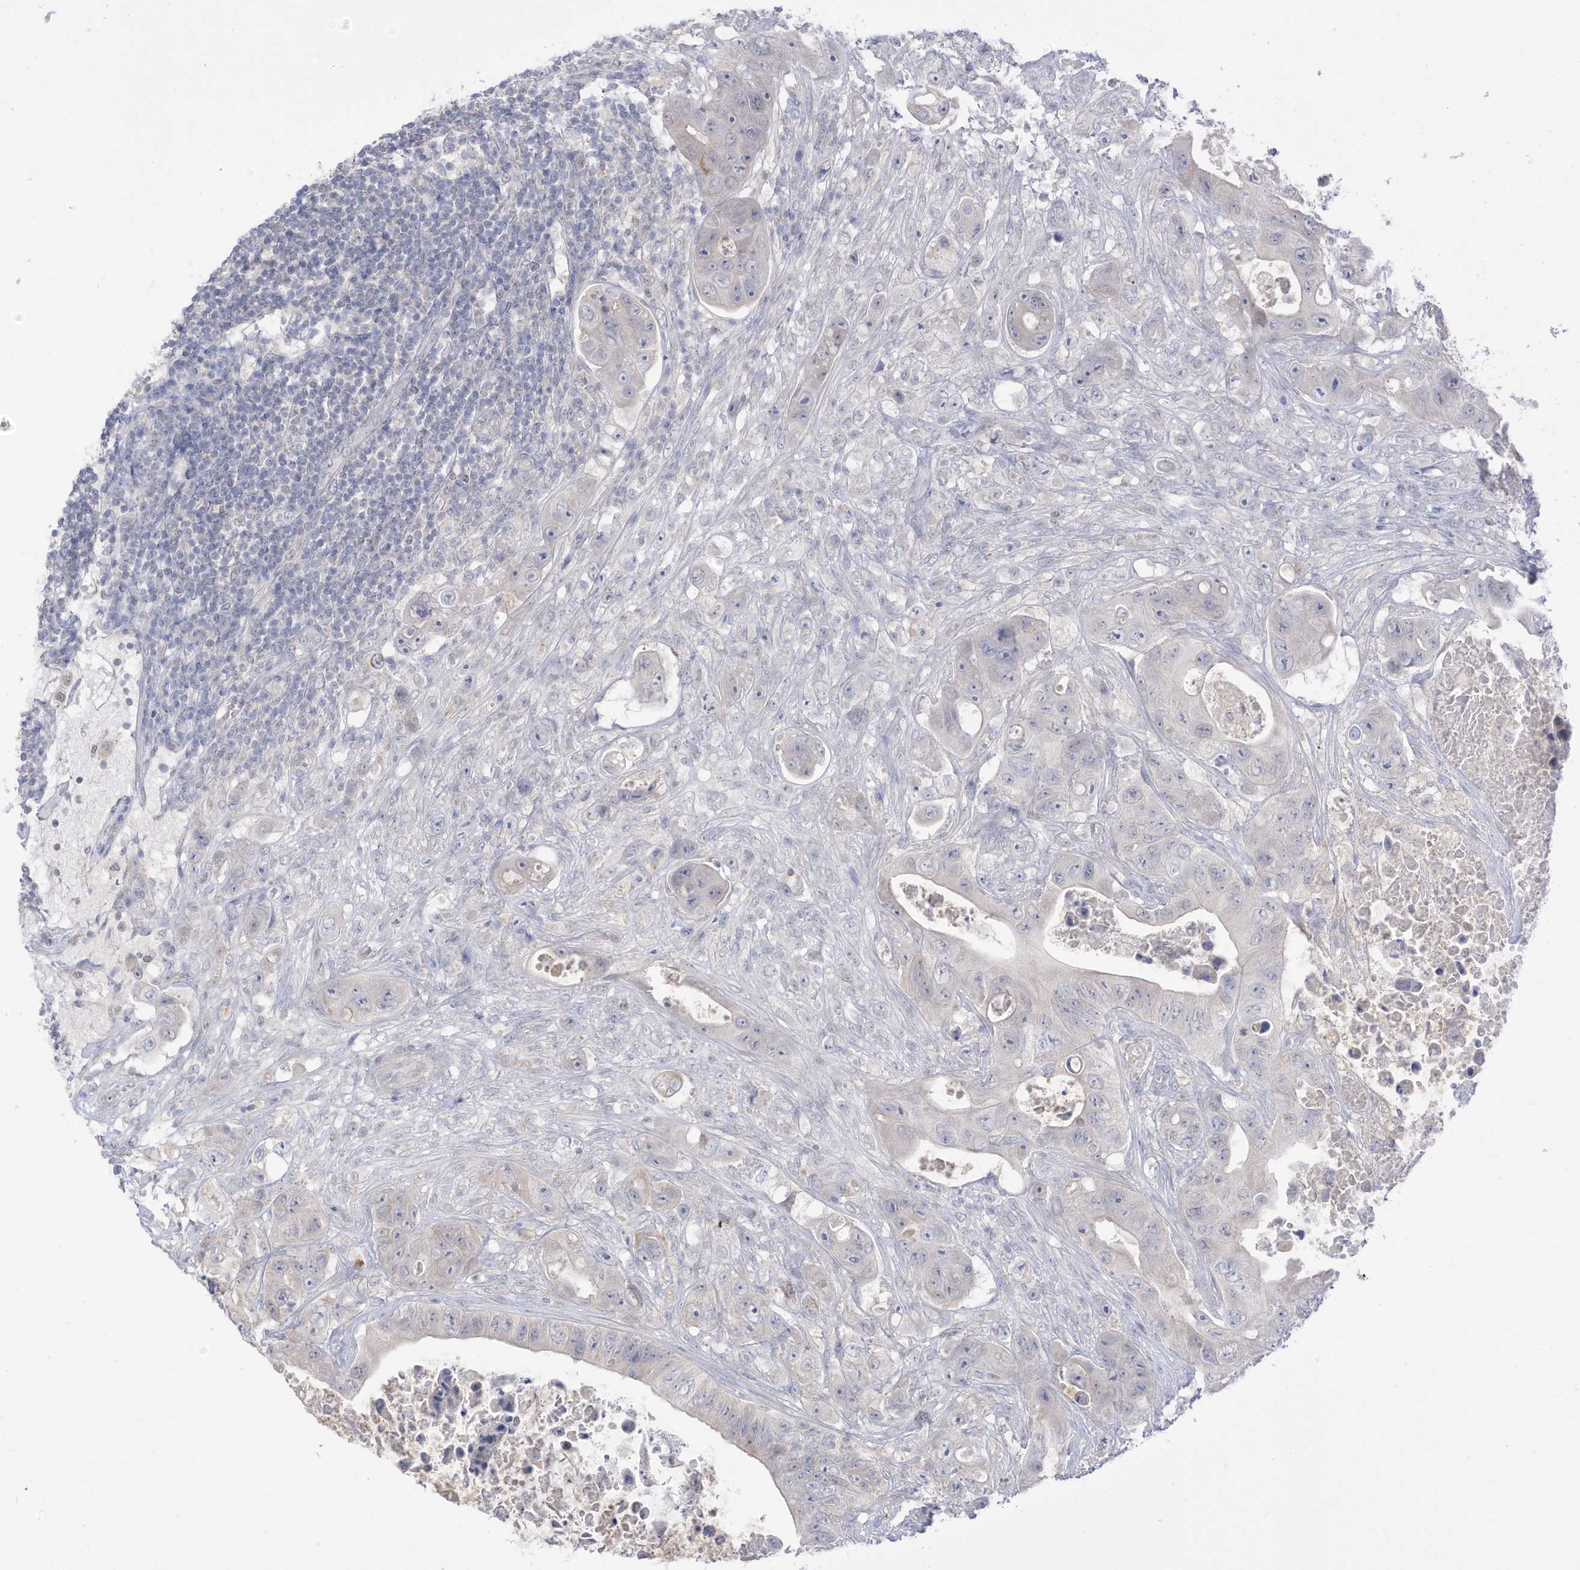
{"staining": {"intensity": "negative", "quantity": "none", "location": "none"}, "tissue": "colorectal cancer", "cell_type": "Tumor cells", "image_type": "cancer", "snomed": [{"axis": "morphology", "description": "Adenocarcinoma, NOS"}, {"axis": "topography", "description": "Colon"}], "caption": "Immunohistochemical staining of human colorectal cancer displays no significant staining in tumor cells.", "gene": "OGT", "patient": {"sex": "female", "age": 46}}